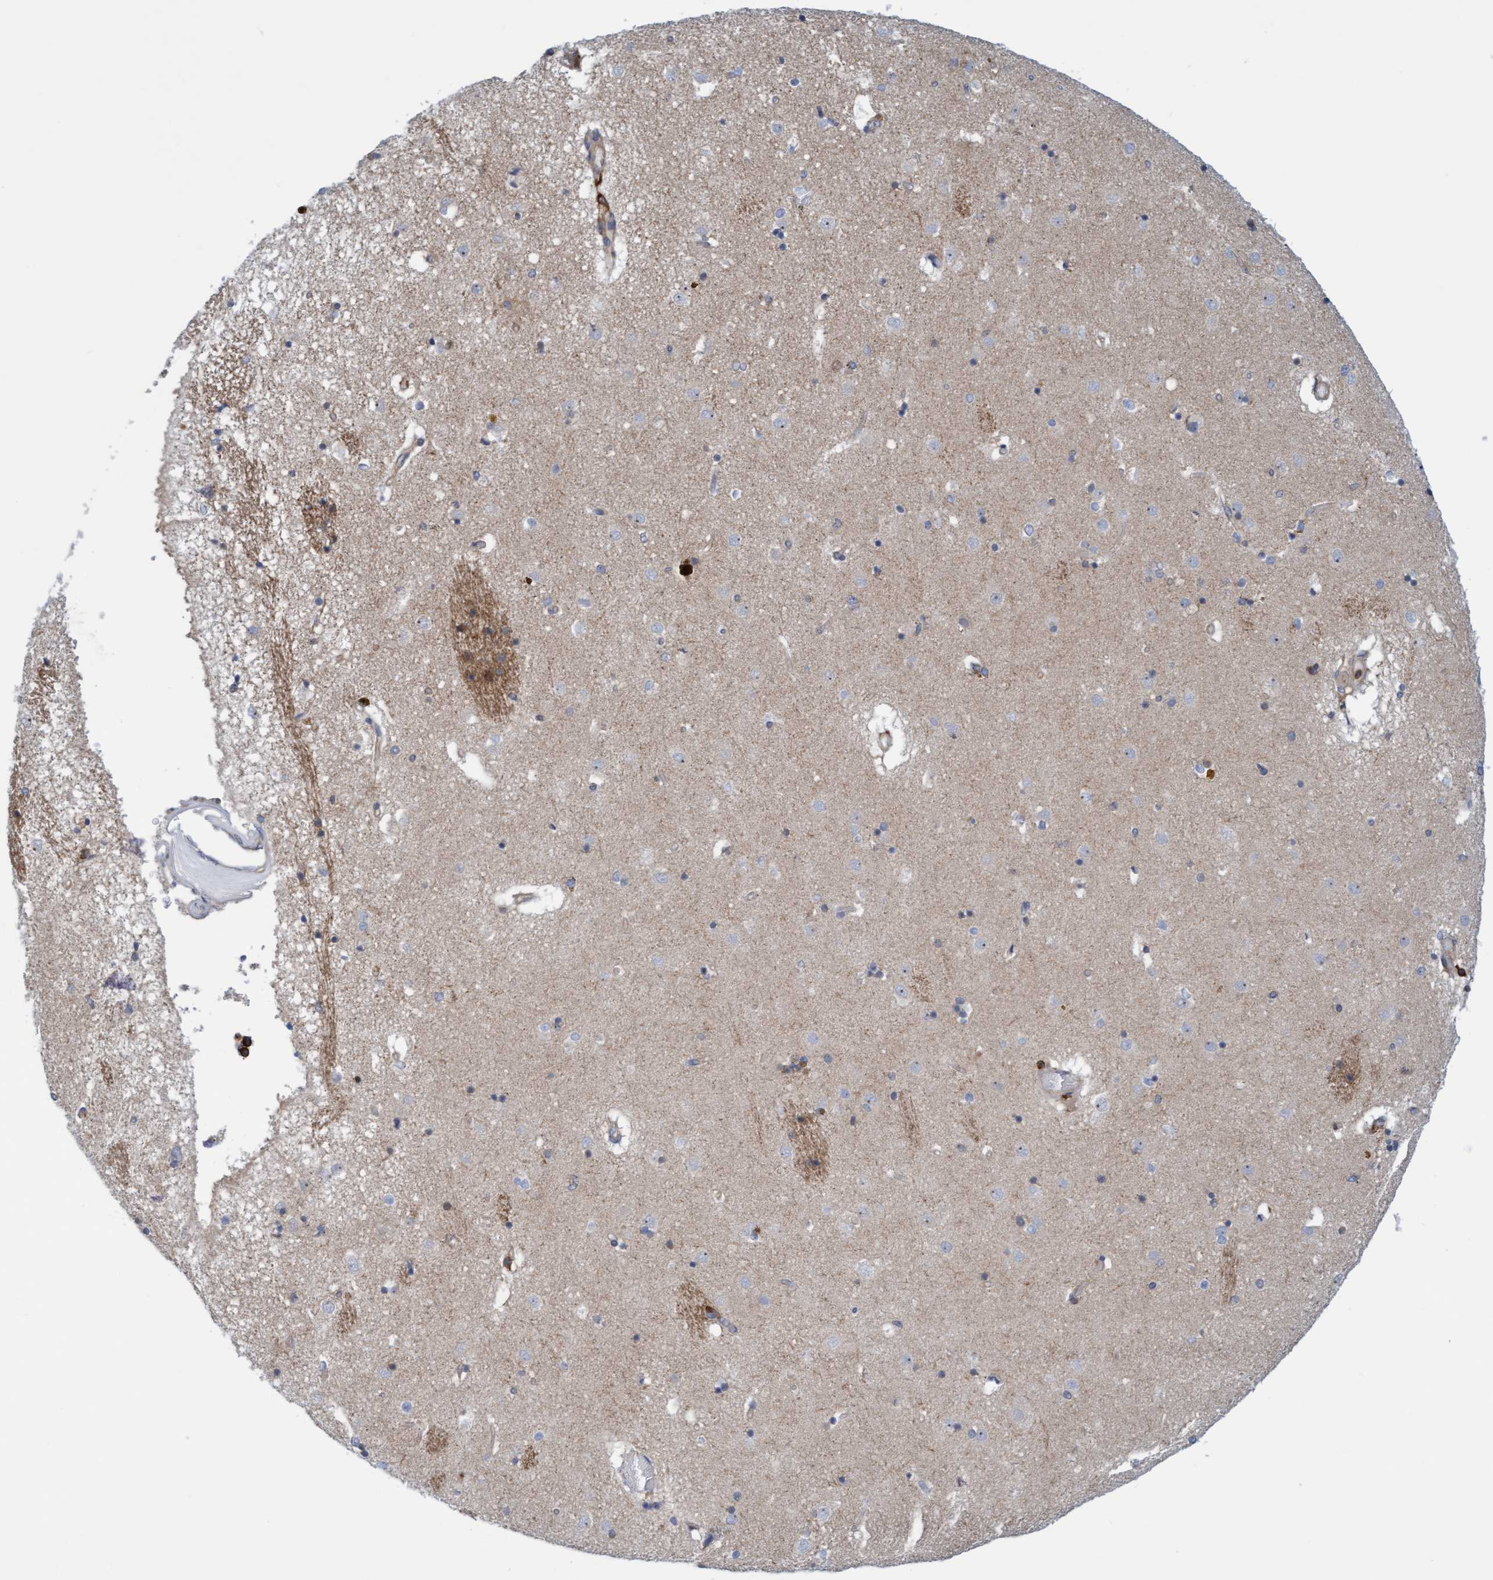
{"staining": {"intensity": "moderate", "quantity": "<25%", "location": "cytoplasmic/membranous"}, "tissue": "caudate", "cell_type": "Glial cells", "image_type": "normal", "snomed": [{"axis": "morphology", "description": "Normal tissue, NOS"}, {"axis": "topography", "description": "Lateral ventricle wall"}], "caption": "Immunohistochemical staining of unremarkable human caudate shows low levels of moderate cytoplasmic/membranous expression in approximately <25% of glial cells.", "gene": "FNBP1", "patient": {"sex": "male", "age": 70}}